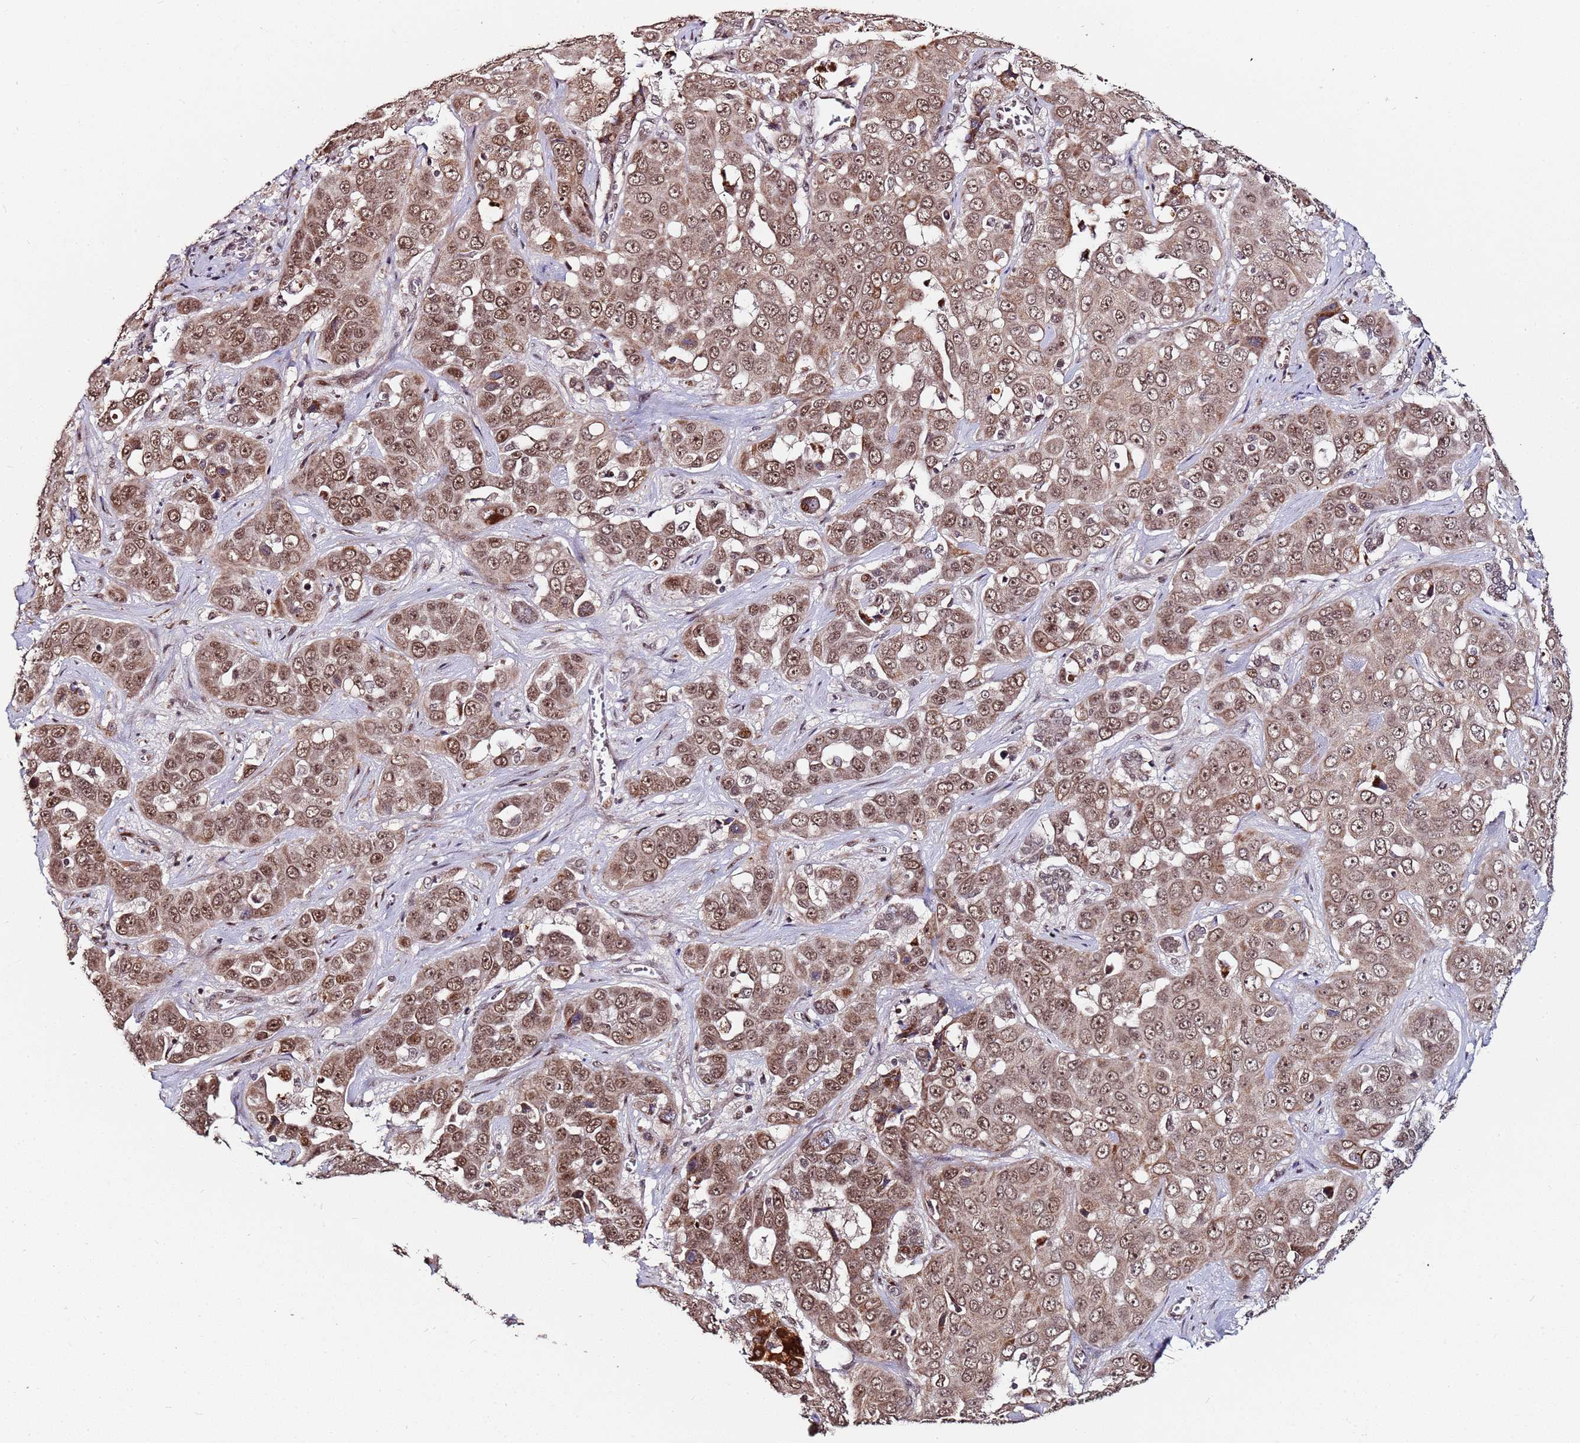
{"staining": {"intensity": "moderate", "quantity": ">75%", "location": "cytoplasmic/membranous,nuclear"}, "tissue": "liver cancer", "cell_type": "Tumor cells", "image_type": "cancer", "snomed": [{"axis": "morphology", "description": "Cholangiocarcinoma"}, {"axis": "topography", "description": "Liver"}], "caption": "Protein staining exhibits moderate cytoplasmic/membranous and nuclear positivity in about >75% of tumor cells in liver cholangiocarcinoma.", "gene": "PPM1H", "patient": {"sex": "female", "age": 52}}